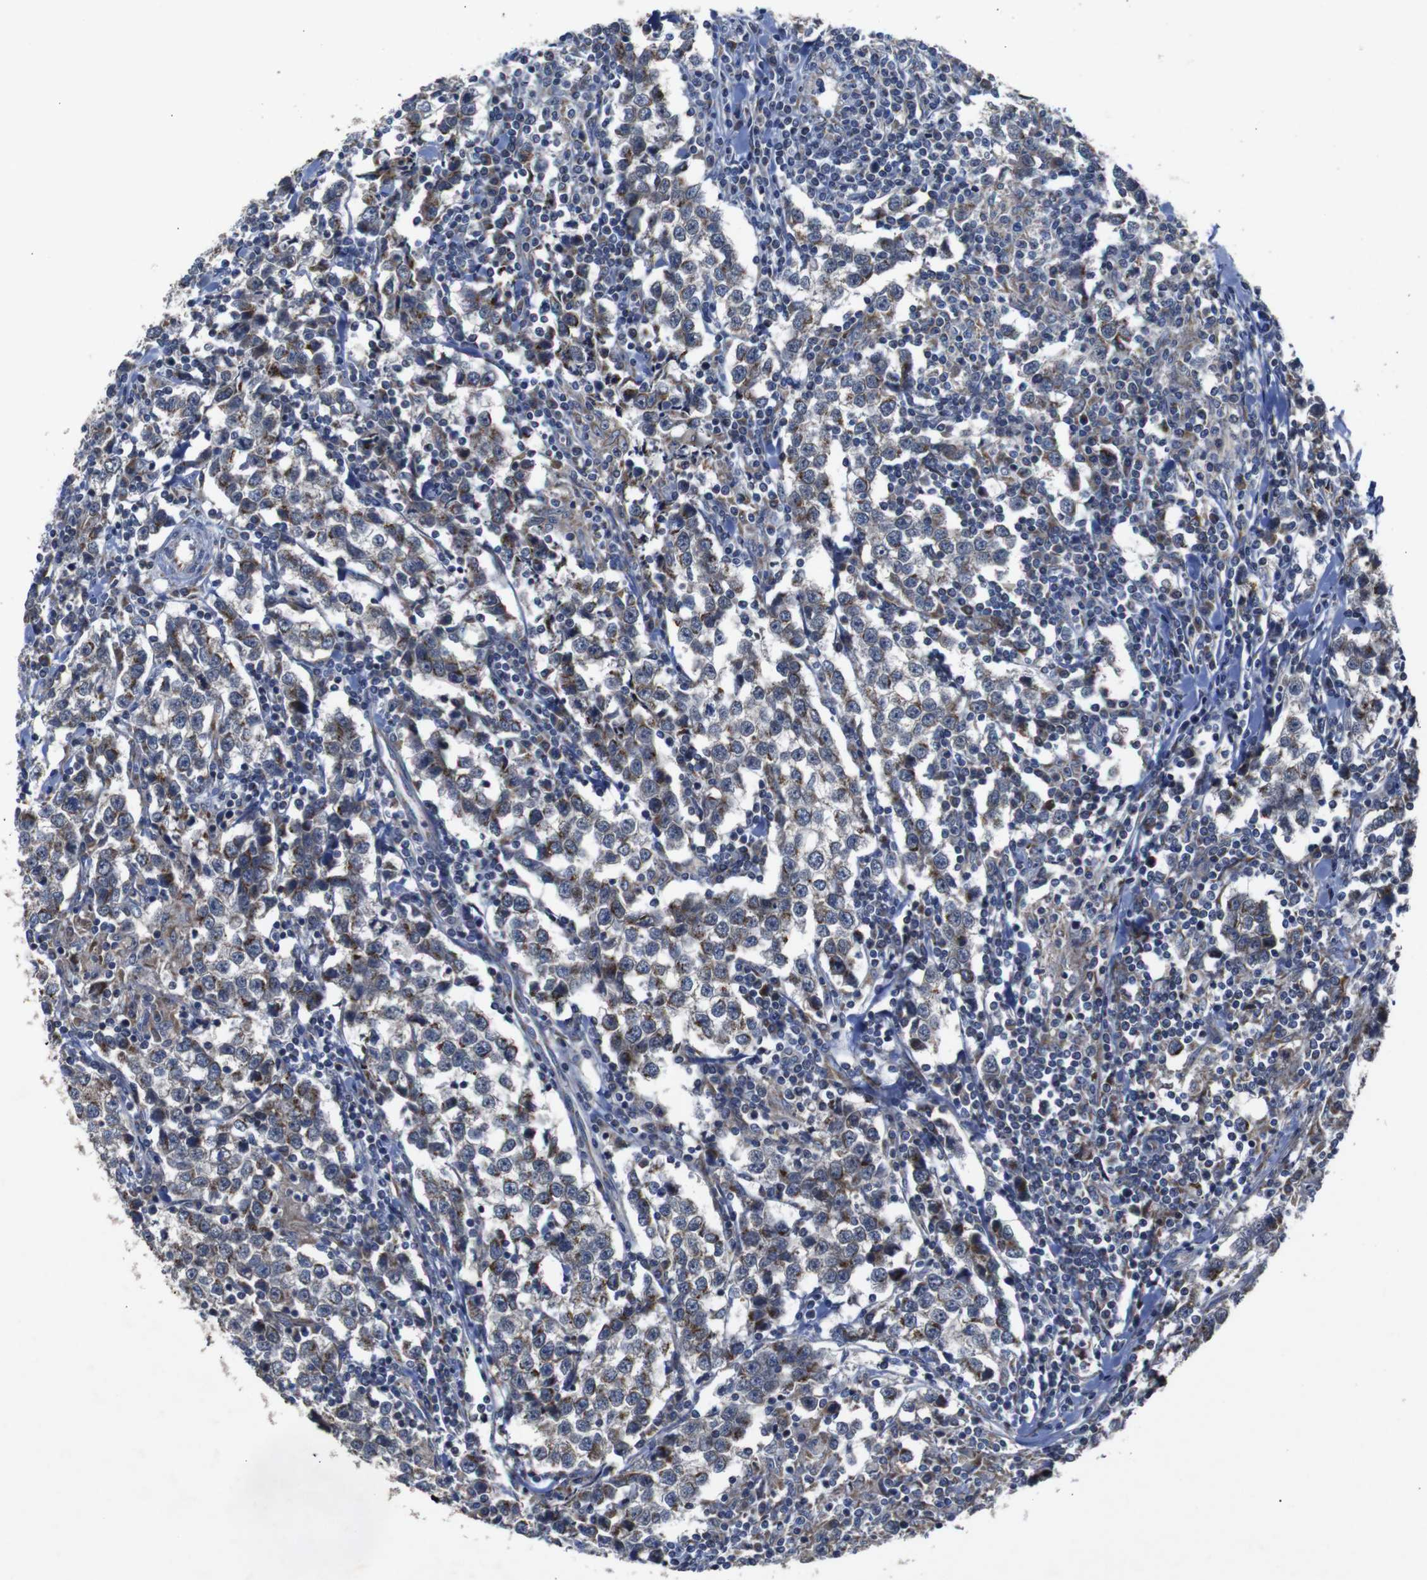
{"staining": {"intensity": "moderate", "quantity": "25%-75%", "location": "cytoplasmic/membranous"}, "tissue": "testis cancer", "cell_type": "Tumor cells", "image_type": "cancer", "snomed": [{"axis": "morphology", "description": "Seminoma, NOS"}, {"axis": "morphology", "description": "Carcinoma, Embryonal, NOS"}, {"axis": "topography", "description": "Testis"}], "caption": "Immunohistochemistry of testis cancer demonstrates medium levels of moderate cytoplasmic/membranous staining in about 25%-75% of tumor cells.", "gene": "CHST10", "patient": {"sex": "male", "age": 36}}